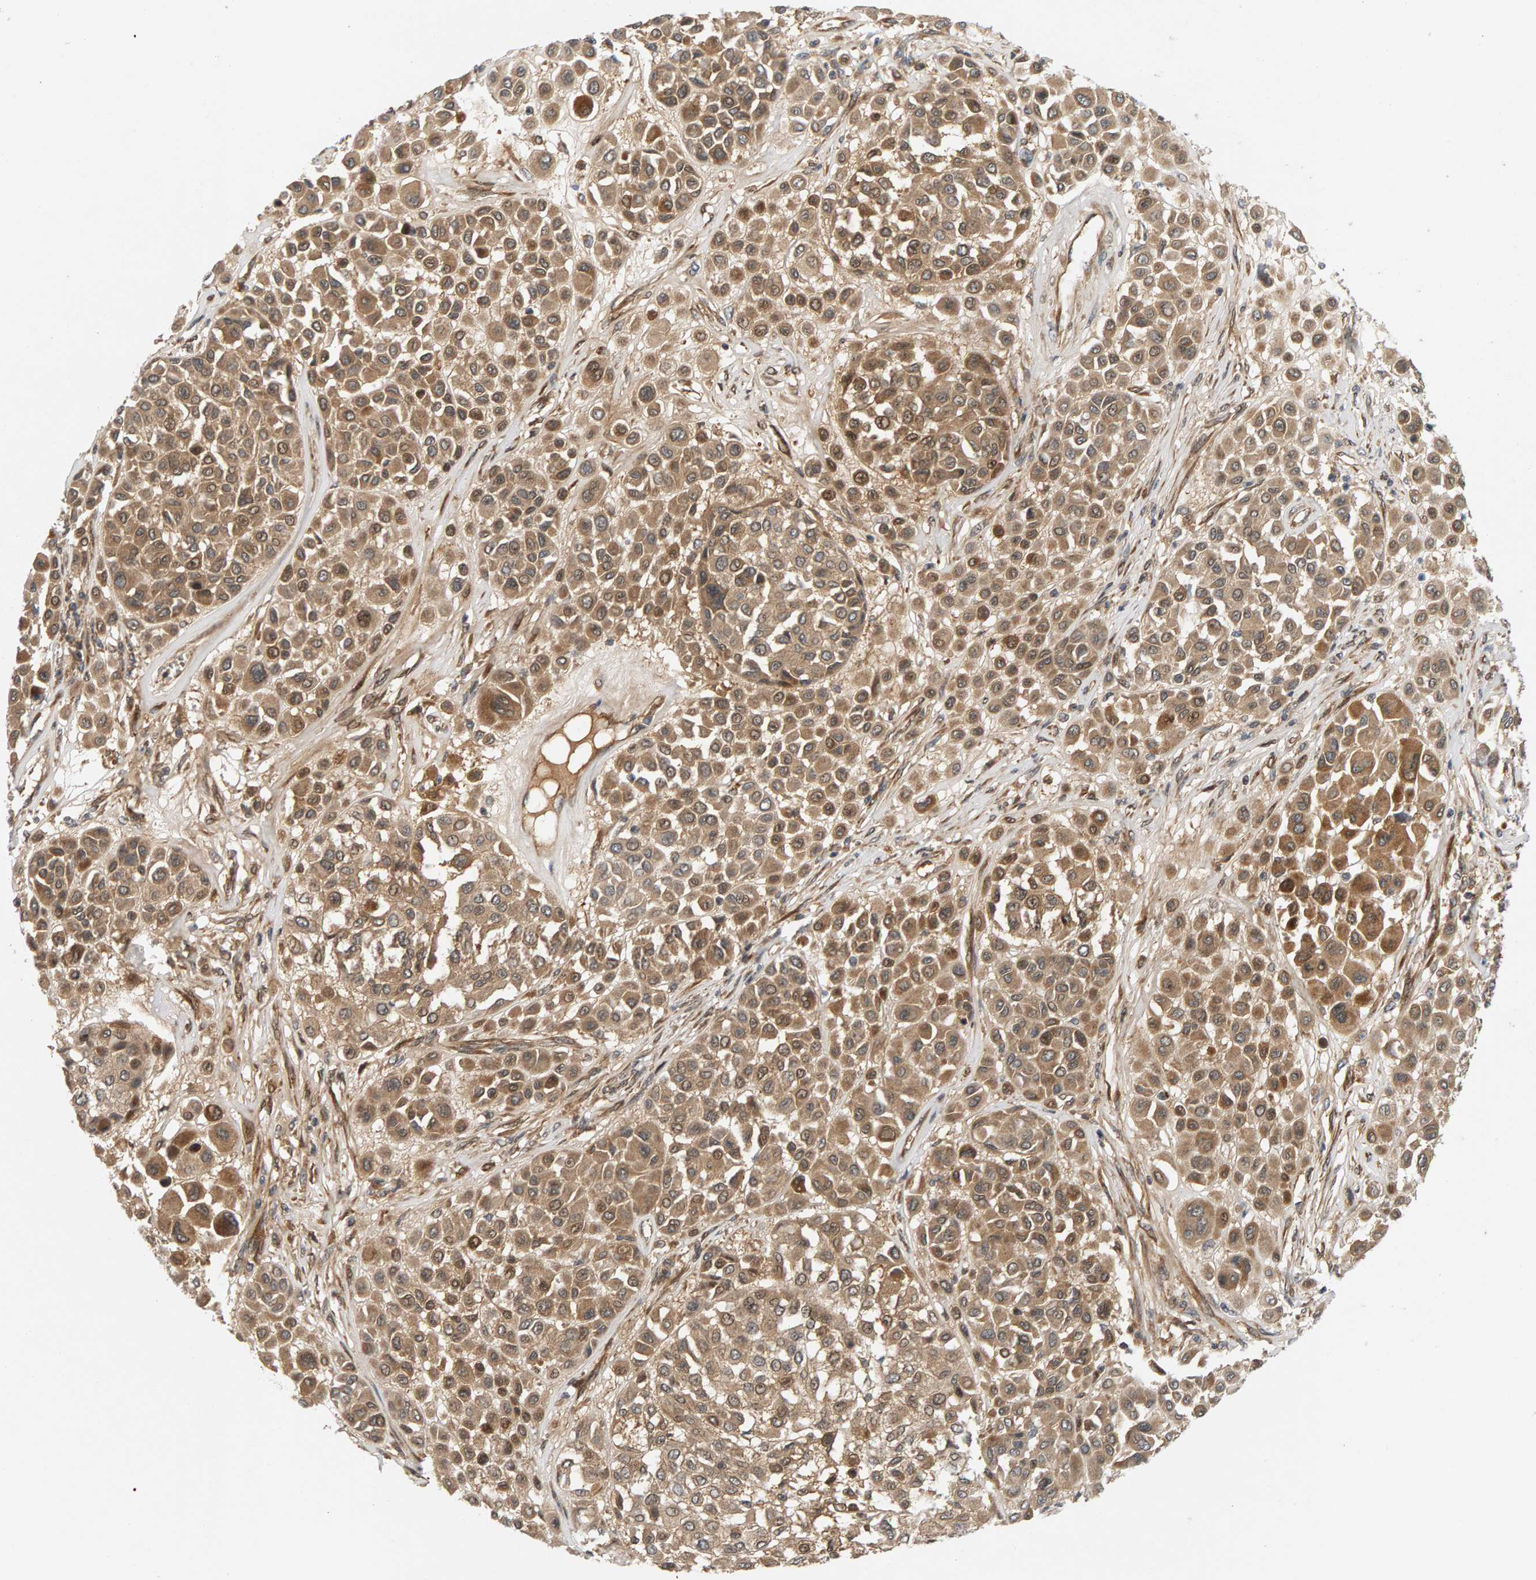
{"staining": {"intensity": "moderate", "quantity": ">75%", "location": "cytoplasmic/membranous"}, "tissue": "melanoma", "cell_type": "Tumor cells", "image_type": "cancer", "snomed": [{"axis": "morphology", "description": "Malignant melanoma, Metastatic site"}, {"axis": "topography", "description": "Soft tissue"}], "caption": "DAB (3,3'-diaminobenzidine) immunohistochemical staining of malignant melanoma (metastatic site) demonstrates moderate cytoplasmic/membranous protein expression in about >75% of tumor cells. Nuclei are stained in blue.", "gene": "BAHCC1", "patient": {"sex": "male", "age": 41}}